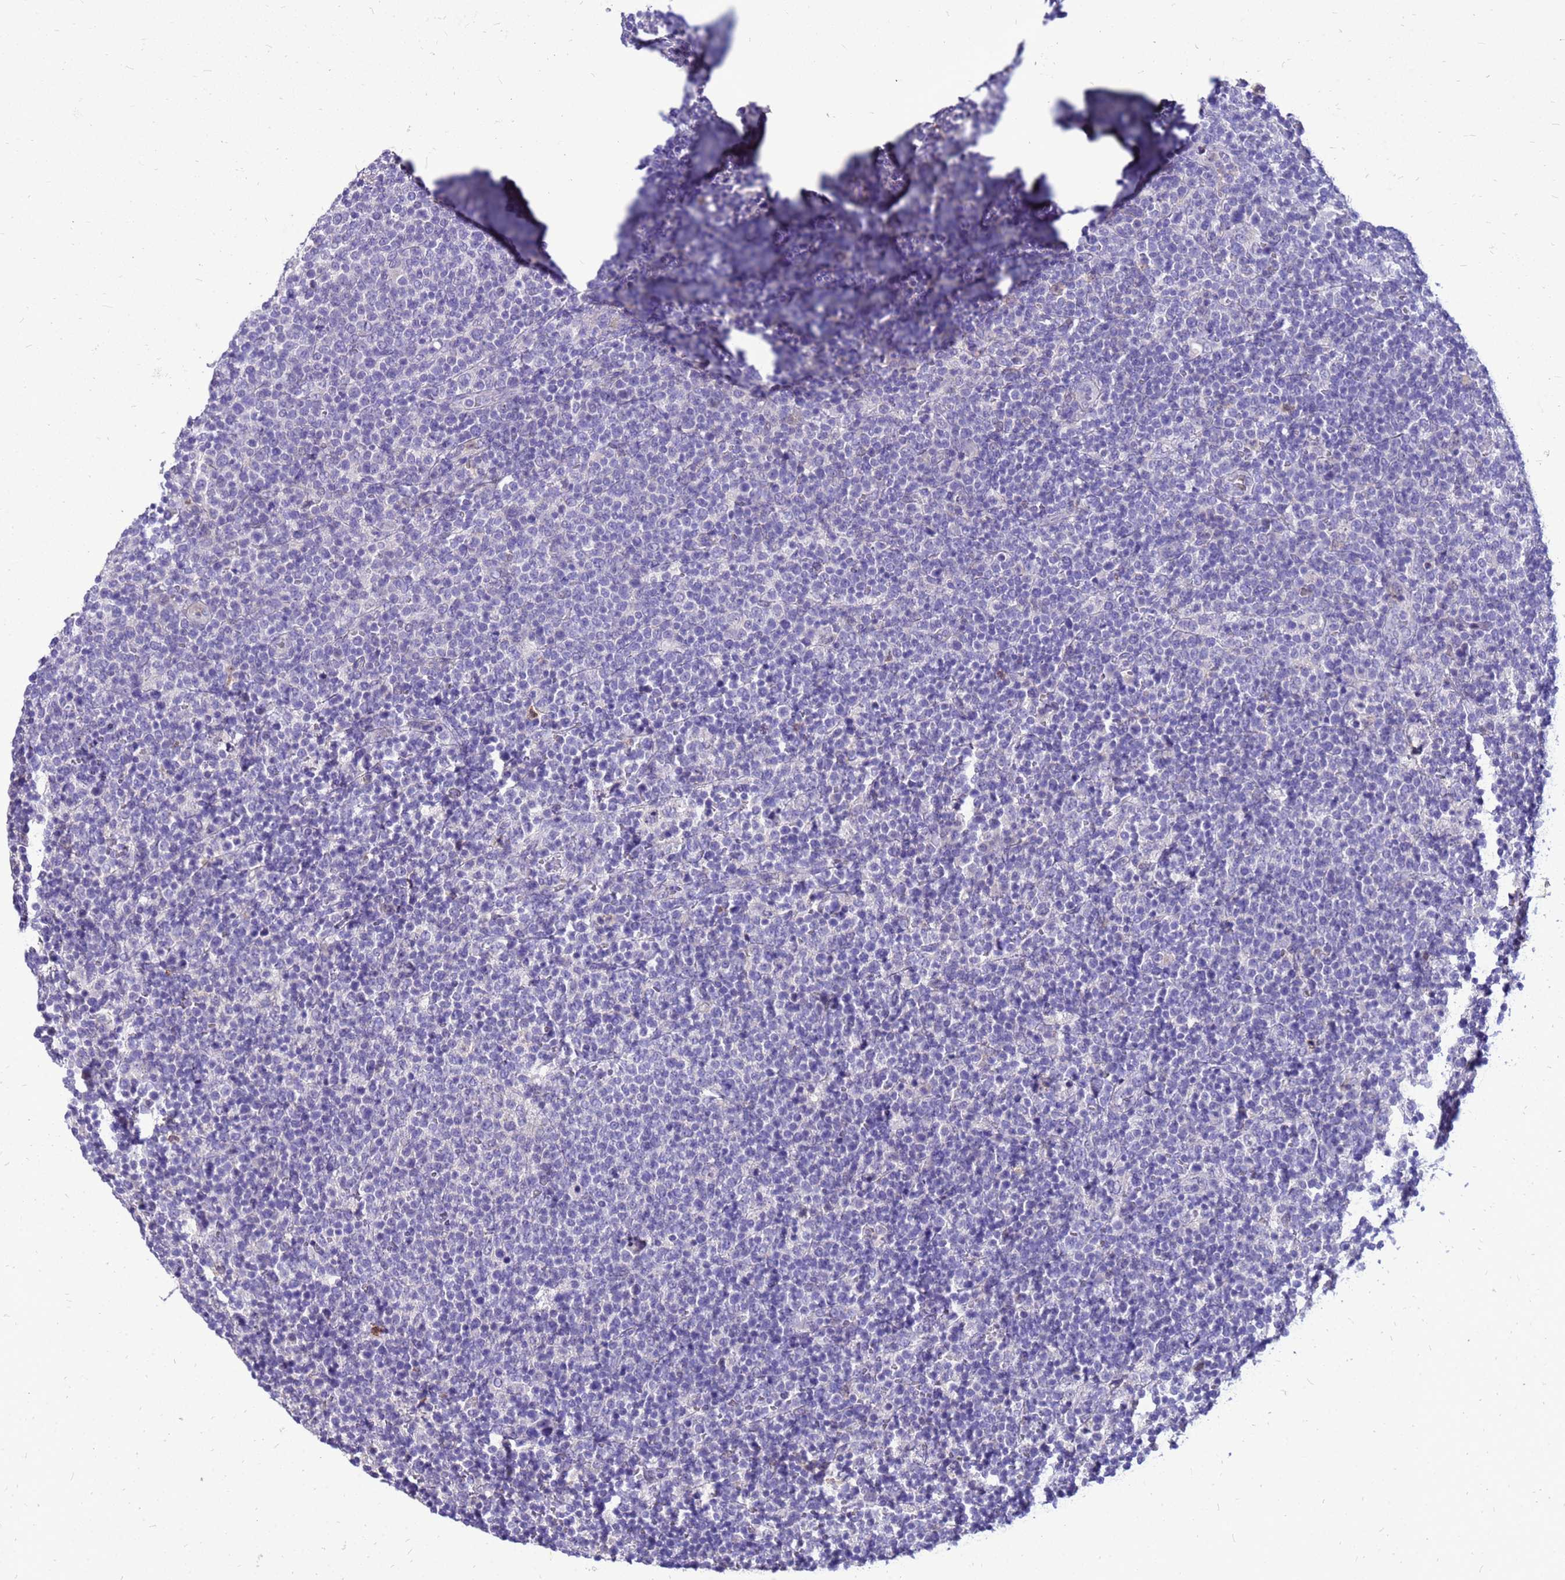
{"staining": {"intensity": "negative", "quantity": "none", "location": "none"}, "tissue": "lymphoma", "cell_type": "Tumor cells", "image_type": "cancer", "snomed": [{"axis": "morphology", "description": "Malignant lymphoma, non-Hodgkin's type, High grade"}, {"axis": "topography", "description": "Lymph node"}], "caption": "The micrograph reveals no significant positivity in tumor cells of malignant lymphoma, non-Hodgkin's type (high-grade).", "gene": "AKR1C1", "patient": {"sex": "male", "age": 61}}